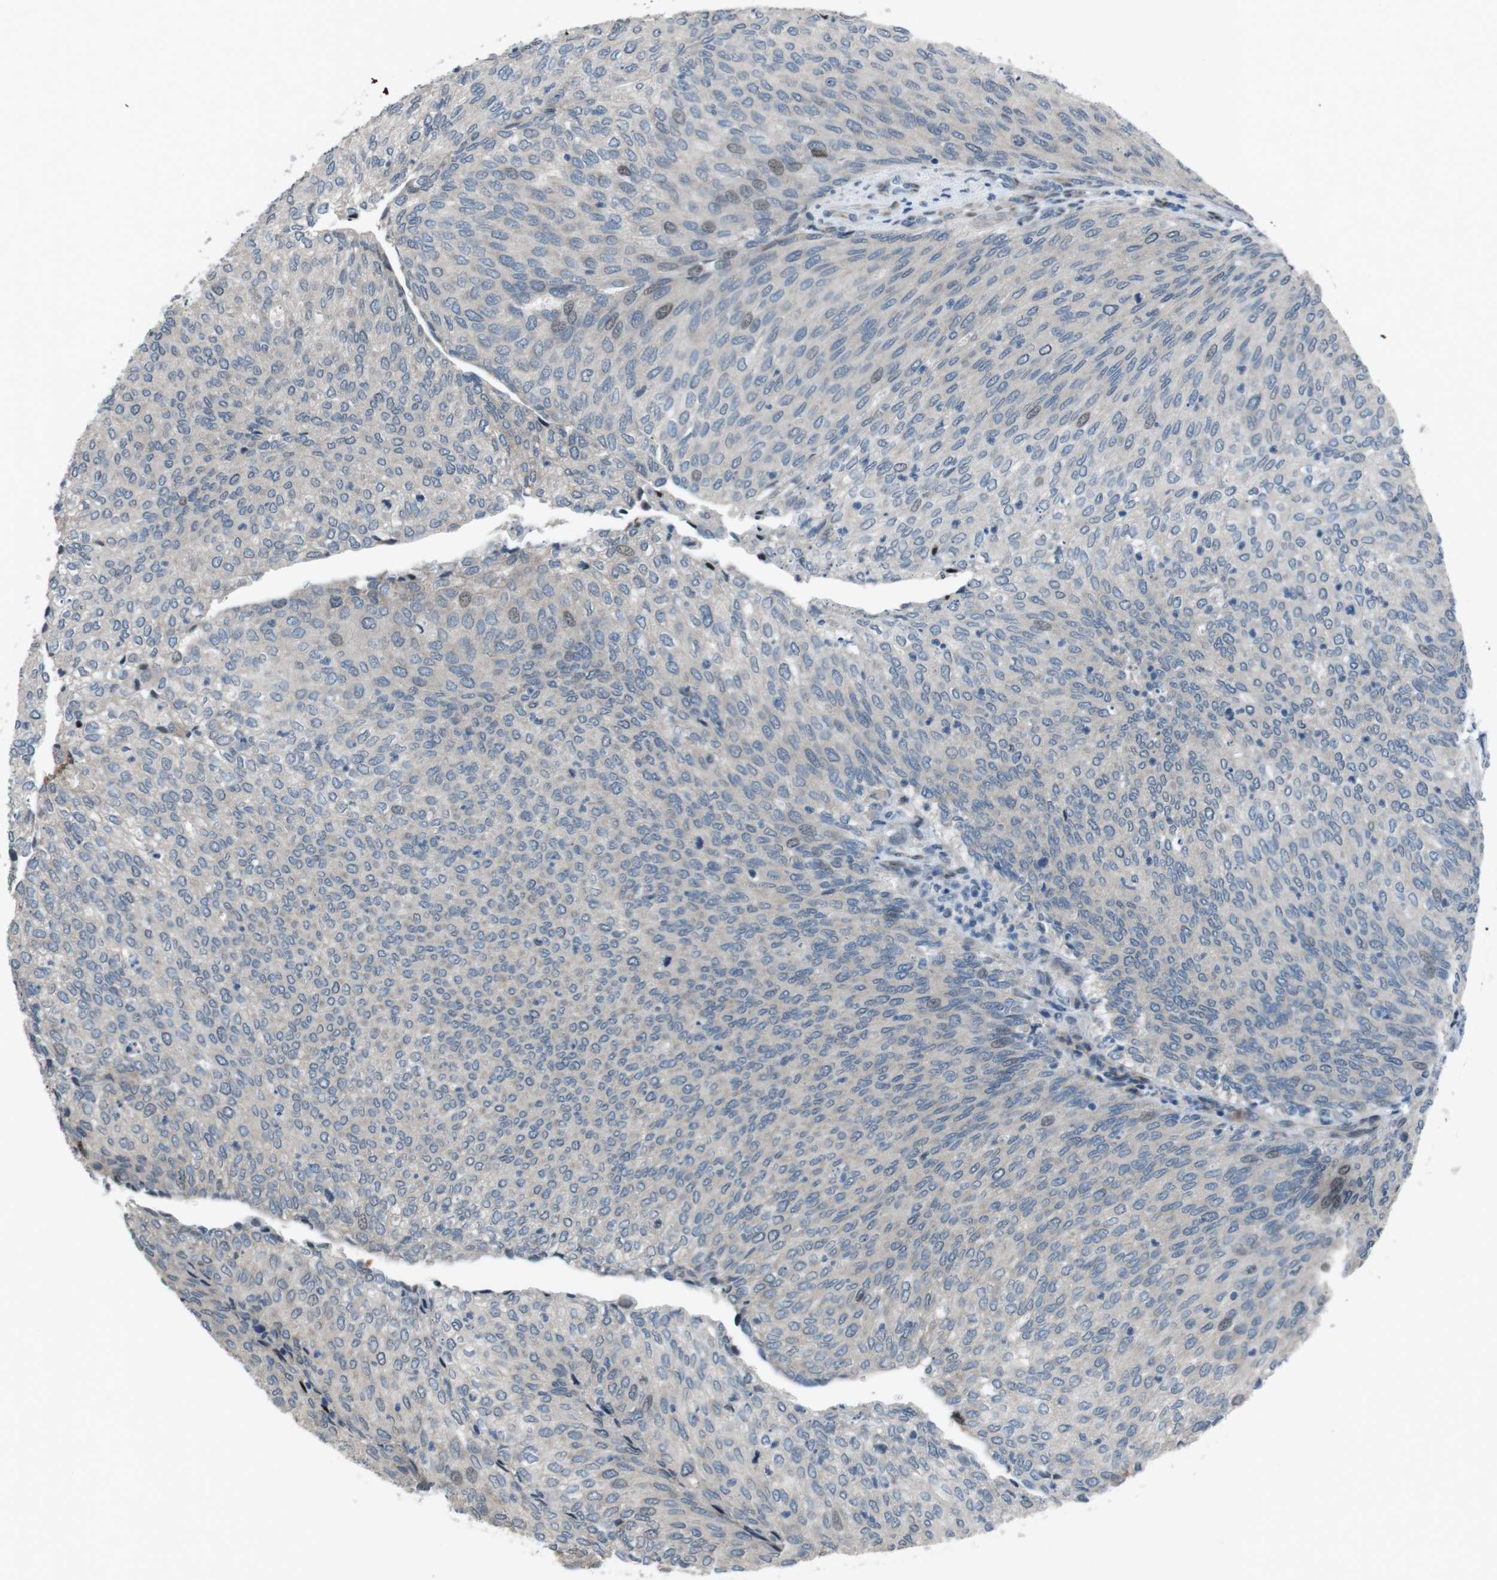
{"staining": {"intensity": "weak", "quantity": "<25%", "location": "nuclear"}, "tissue": "urothelial cancer", "cell_type": "Tumor cells", "image_type": "cancer", "snomed": [{"axis": "morphology", "description": "Urothelial carcinoma, Low grade"}, {"axis": "topography", "description": "Urinary bladder"}], "caption": "Tumor cells show no significant protein positivity in urothelial cancer.", "gene": "PBRM1", "patient": {"sex": "female", "age": 79}}